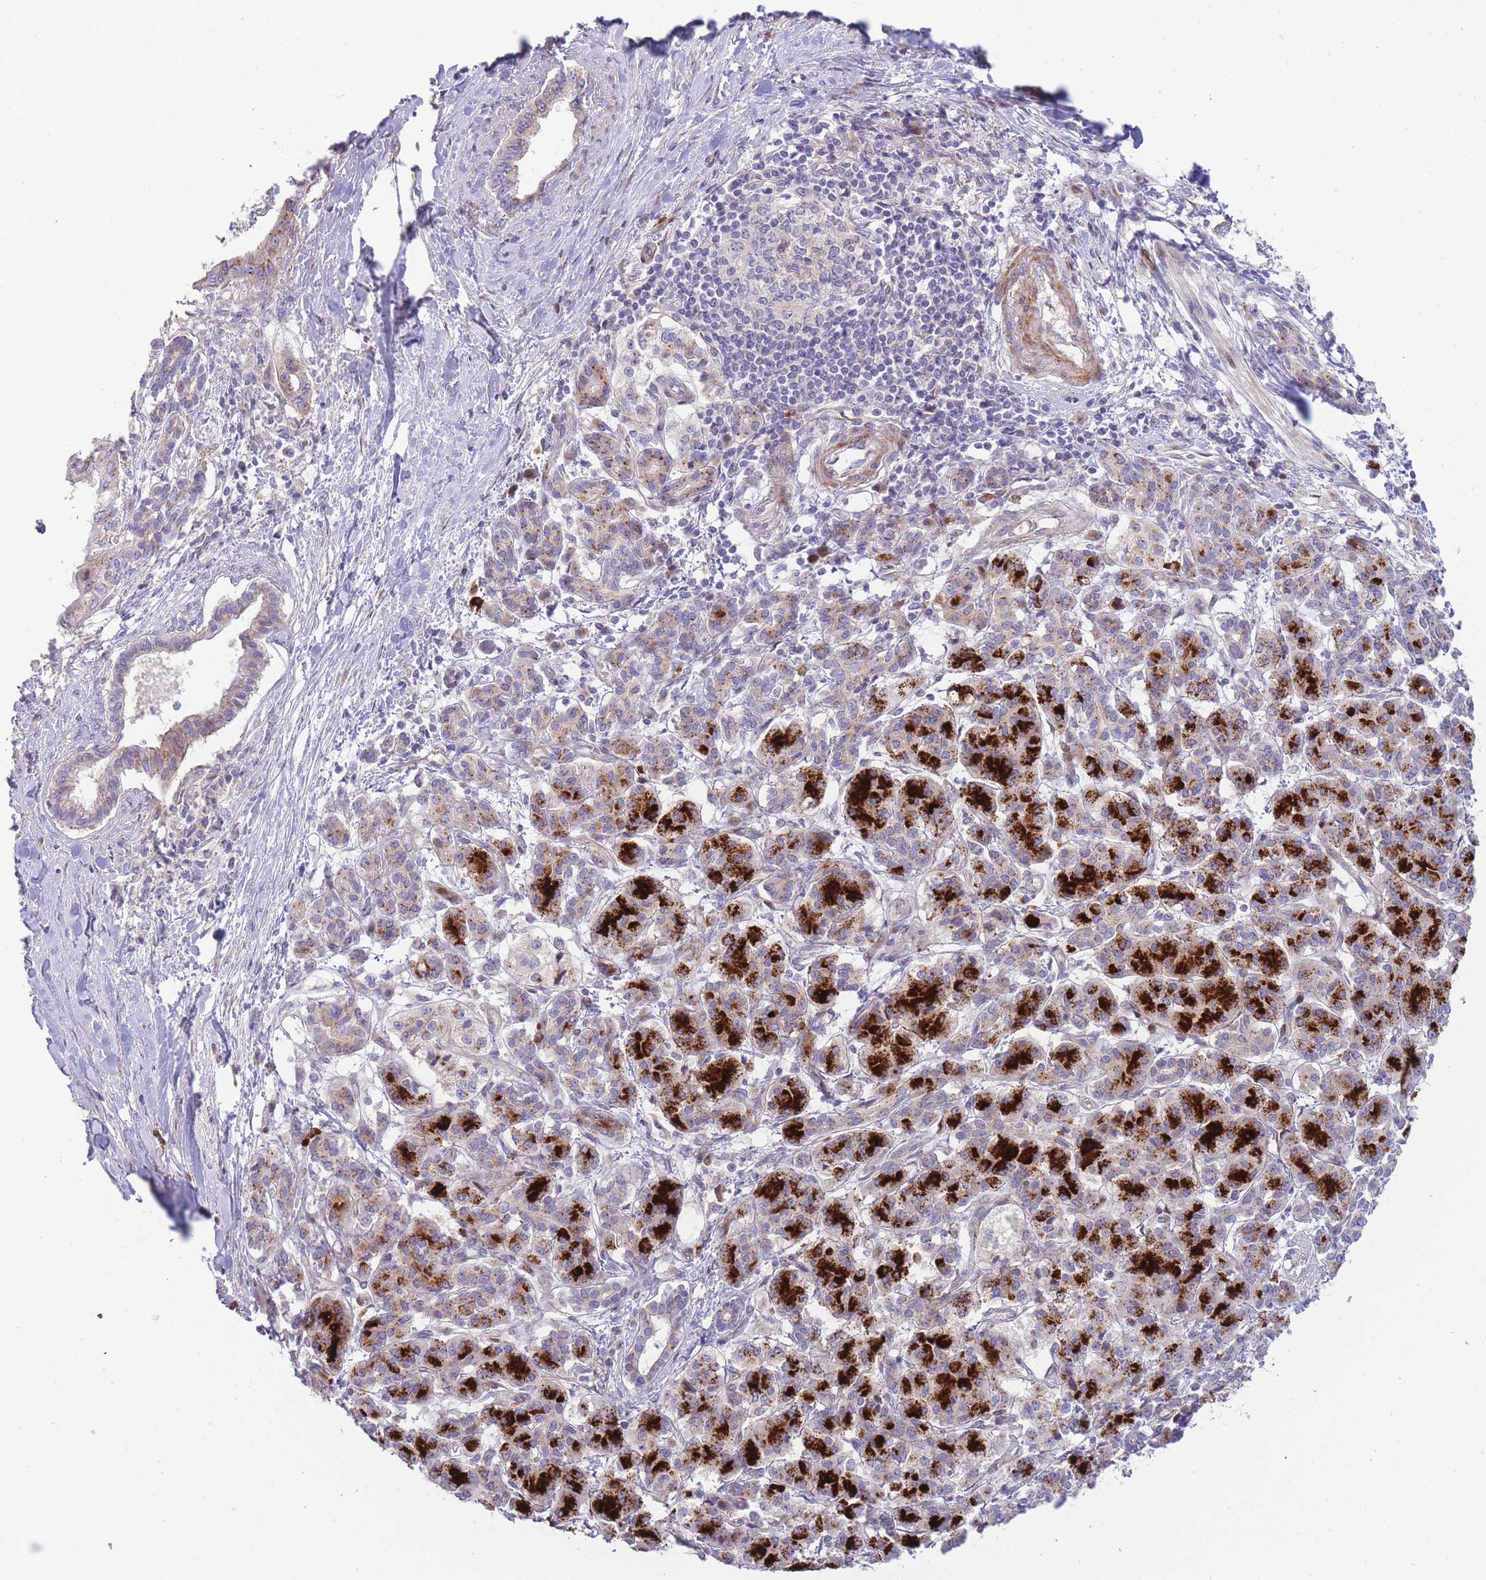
{"staining": {"intensity": "weak", "quantity": "<25%", "location": "cytoplasmic/membranous"}, "tissue": "pancreatic cancer", "cell_type": "Tumor cells", "image_type": "cancer", "snomed": [{"axis": "morphology", "description": "Adenocarcinoma, NOS"}, {"axis": "topography", "description": "Pancreas"}], "caption": "Tumor cells are negative for protein expression in human adenocarcinoma (pancreatic).", "gene": "ATP5MC2", "patient": {"sex": "male", "age": 58}}